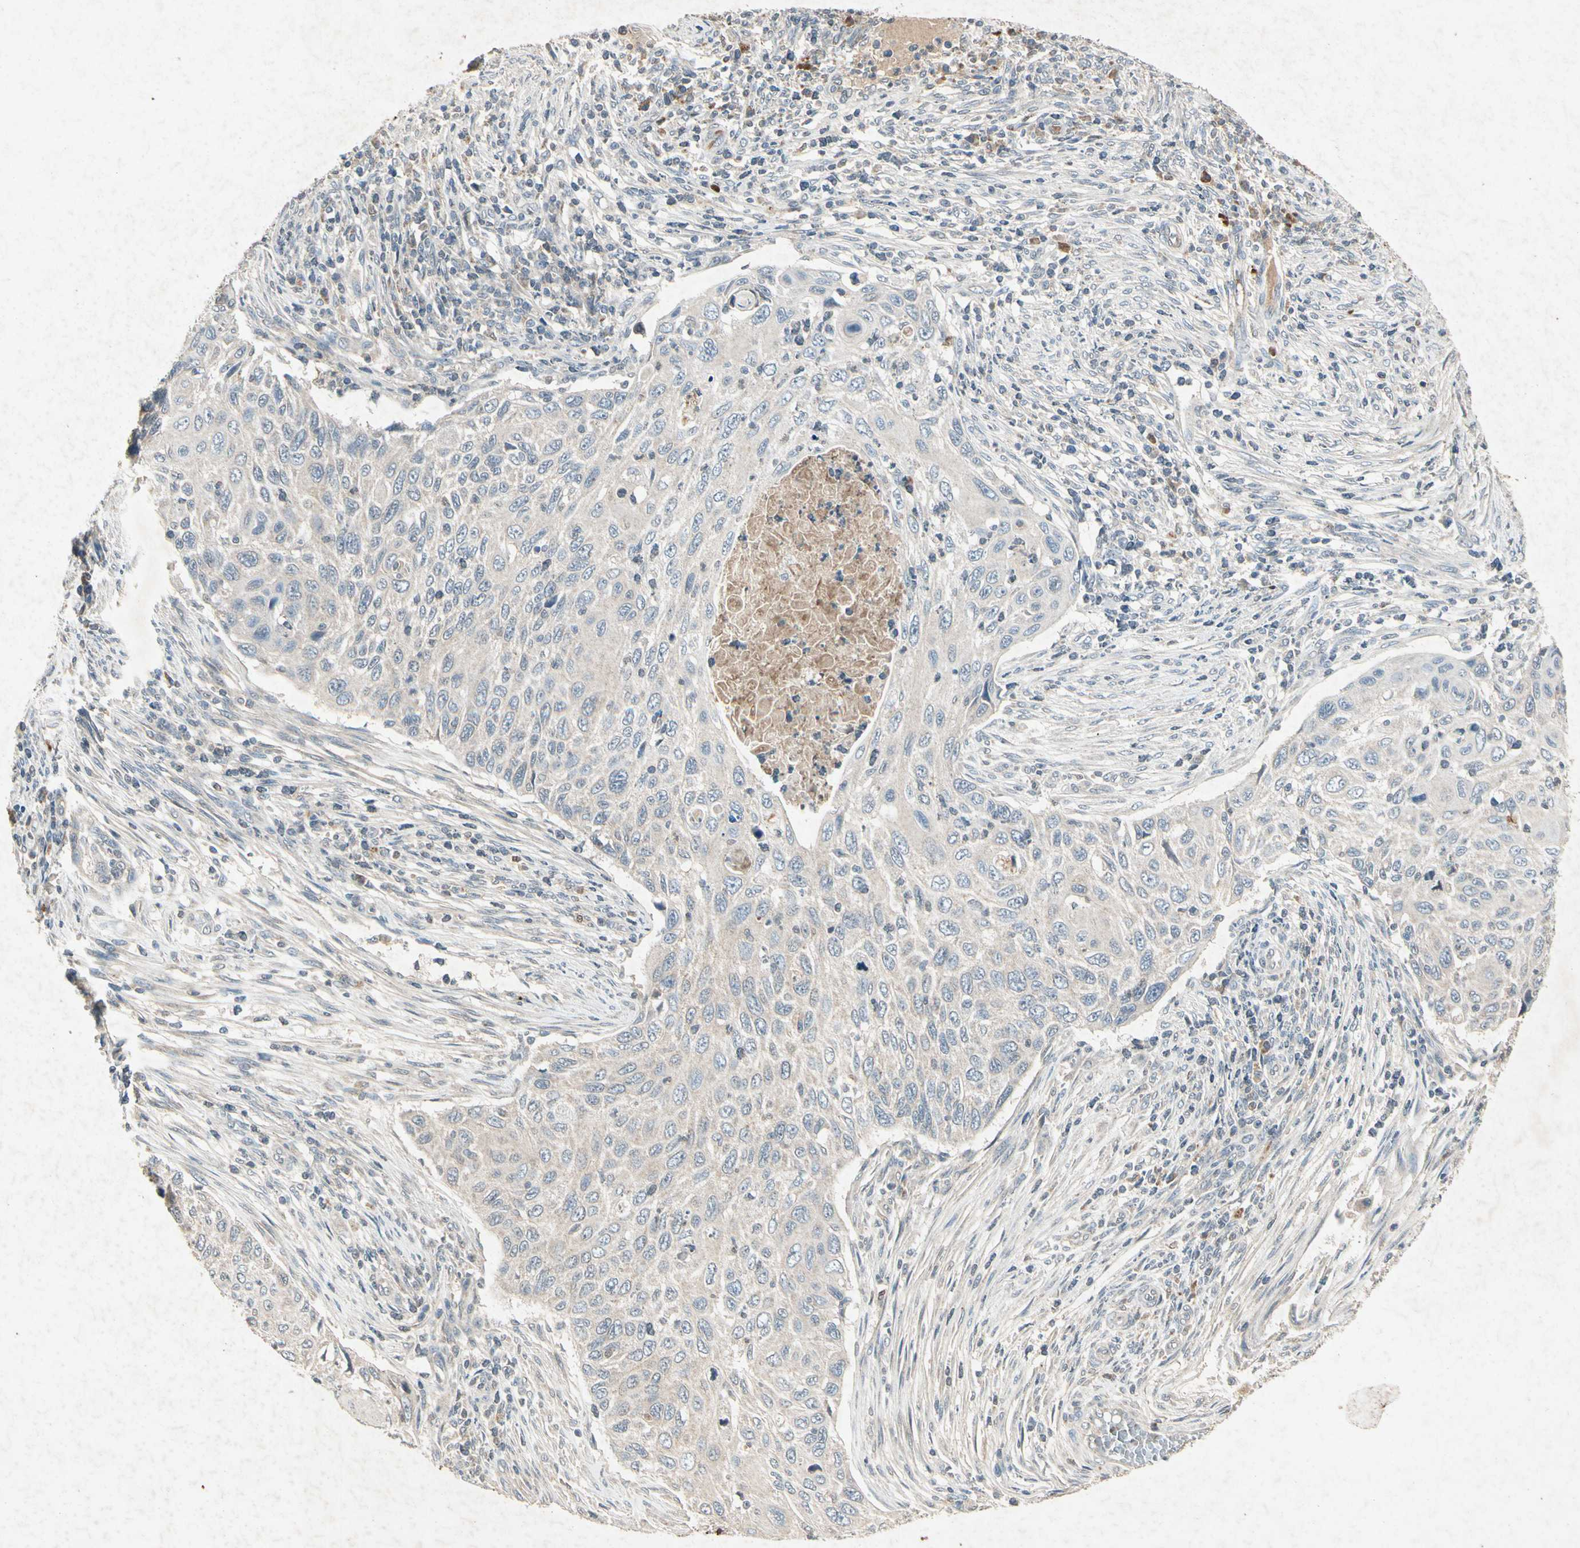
{"staining": {"intensity": "weak", "quantity": "25%-75%", "location": "cytoplasmic/membranous"}, "tissue": "cervical cancer", "cell_type": "Tumor cells", "image_type": "cancer", "snomed": [{"axis": "morphology", "description": "Squamous cell carcinoma, NOS"}, {"axis": "topography", "description": "Cervix"}], "caption": "Cervical cancer was stained to show a protein in brown. There is low levels of weak cytoplasmic/membranous staining in about 25%-75% of tumor cells.", "gene": "GPLD1", "patient": {"sex": "female", "age": 70}}